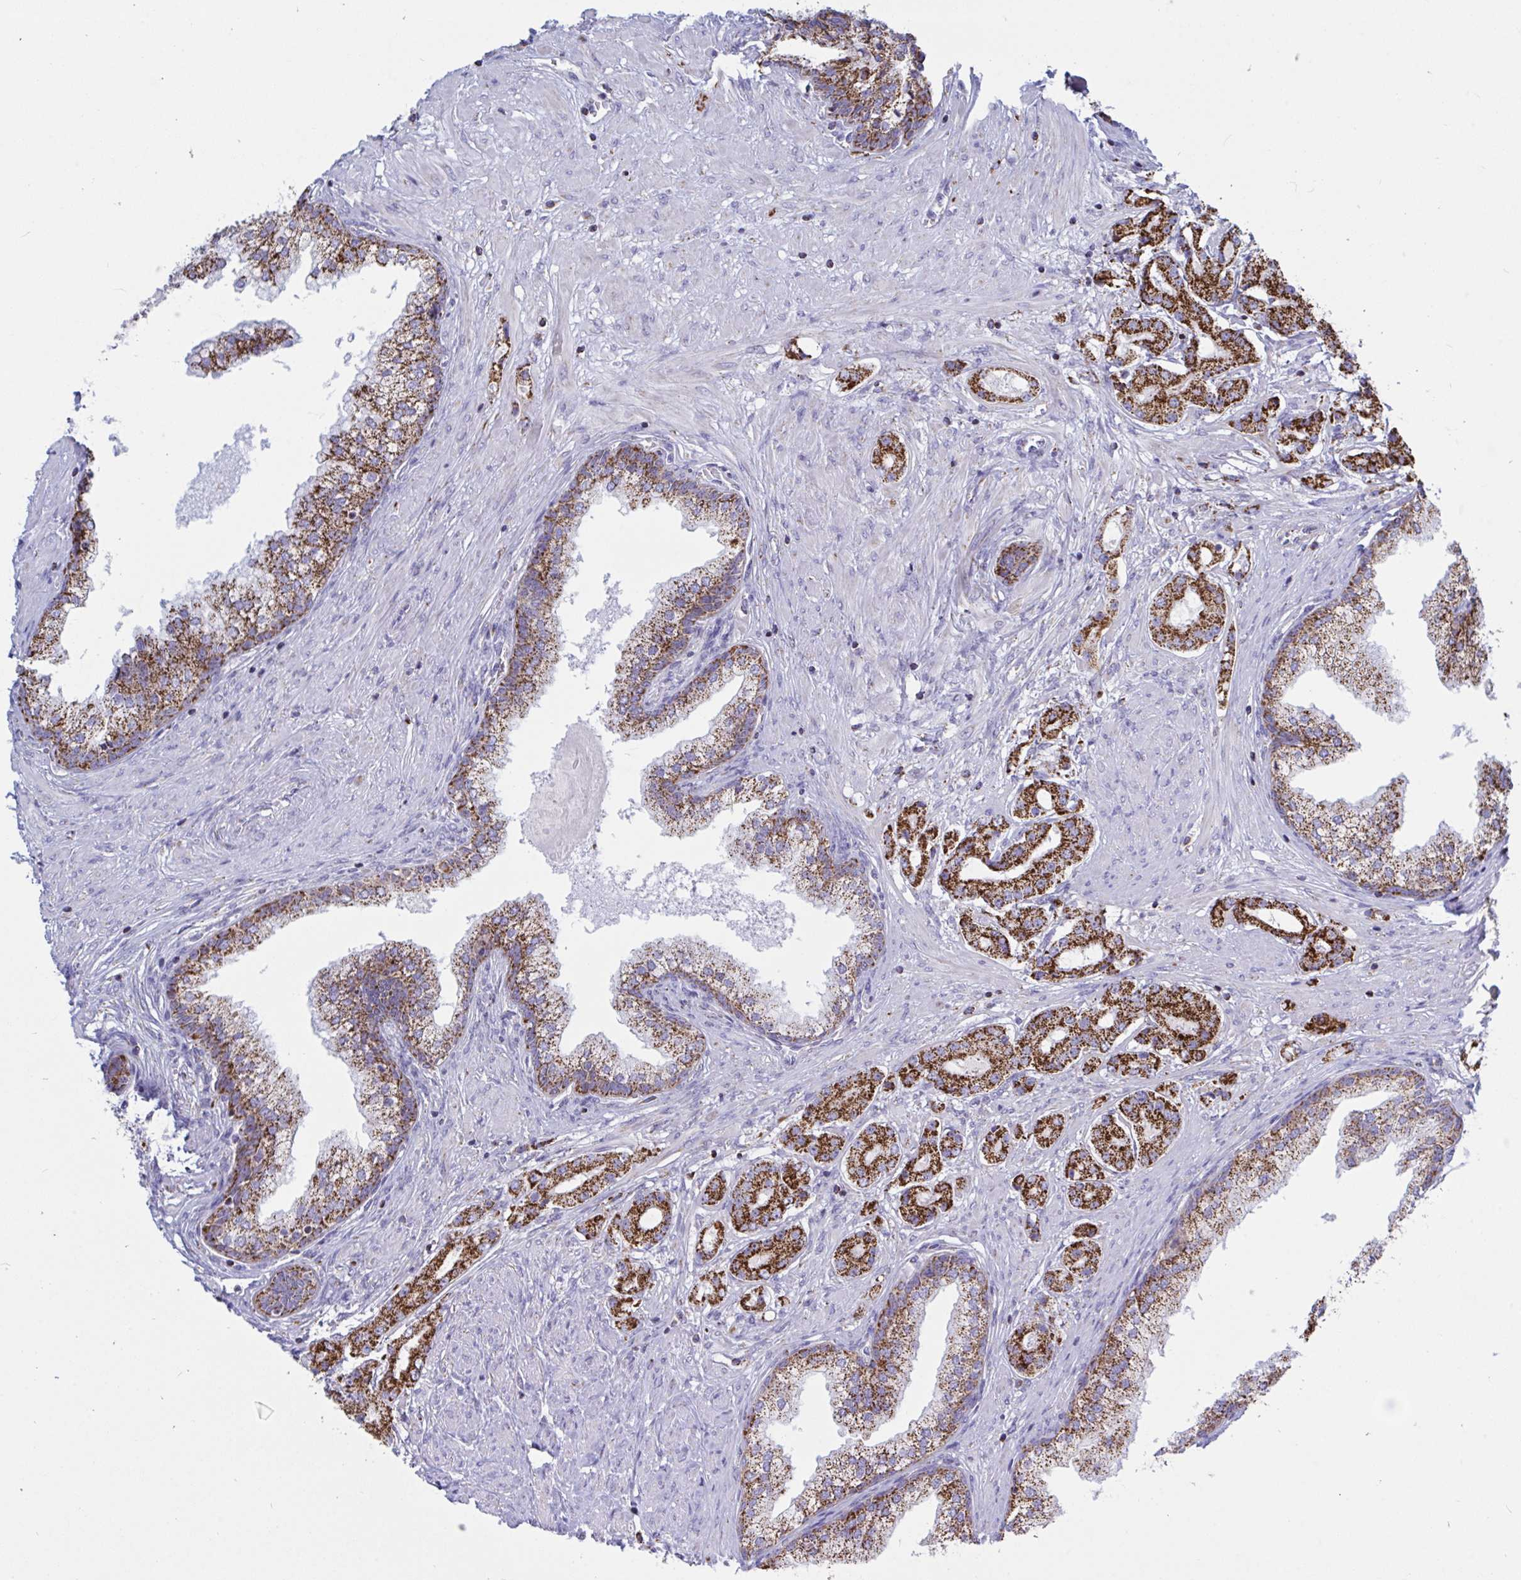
{"staining": {"intensity": "strong", "quantity": ">75%", "location": "cytoplasmic/membranous"}, "tissue": "prostate cancer", "cell_type": "Tumor cells", "image_type": "cancer", "snomed": [{"axis": "morphology", "description": "Adenocarcinoma, High grade"}, {"axis": "topography", "description": "Prostate"}], "caption": "DAB immunohistochemical staining of human prostate high-grade adenocarcinoma shows strong cytoplasmic/membranous protein positivity in about >75% of tumor cells.", "gene": "HSPE1", "patient": {"sex": "male", "age": 67}}